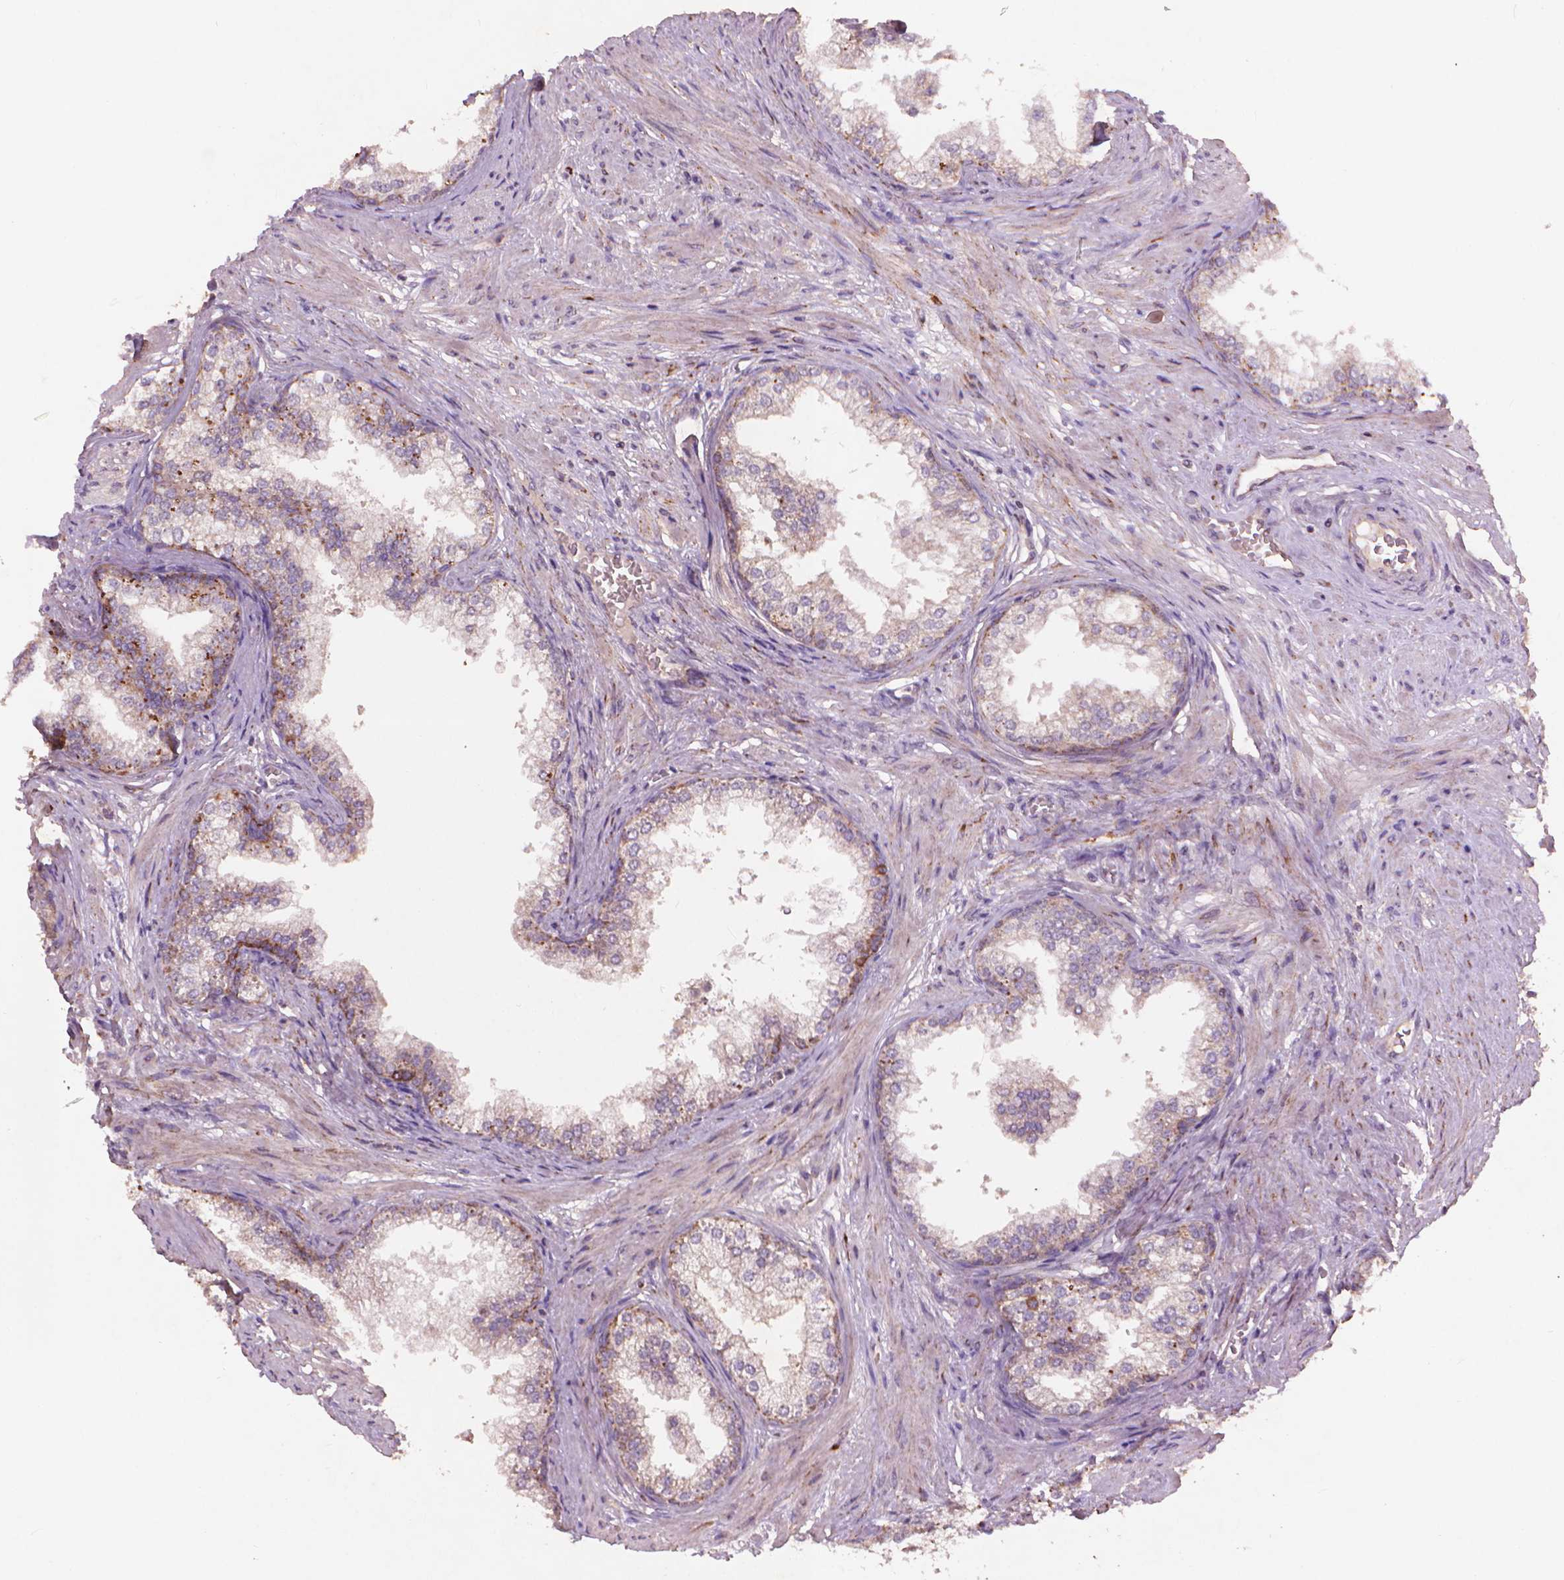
{"staining": {"intensity": "moderate", "quantity": "25%-75%", "location": "cytoplasmic/membranous"}, "tissue": "prostate", "cell_type": "Glandular cells", "image_type": "normal", "snomed": [{"axis": "morphology", "description": "Normal tissue, NOS"}, {"axis": "topography", "description": "Prostate"}], "caption": "Immunohistochemical staining of unremarkable human prostate shows medium levels of moderate cytoplasmic/membranous expression in approximately 25%-75% of glandular cells. The protein of interest is stained brown, and the nuclei are stained in blue (DAB IHC with brightfield microscopy, high magnification).", "gene": "NLRX1", "patient": {"sex": "male", "age": 79}}